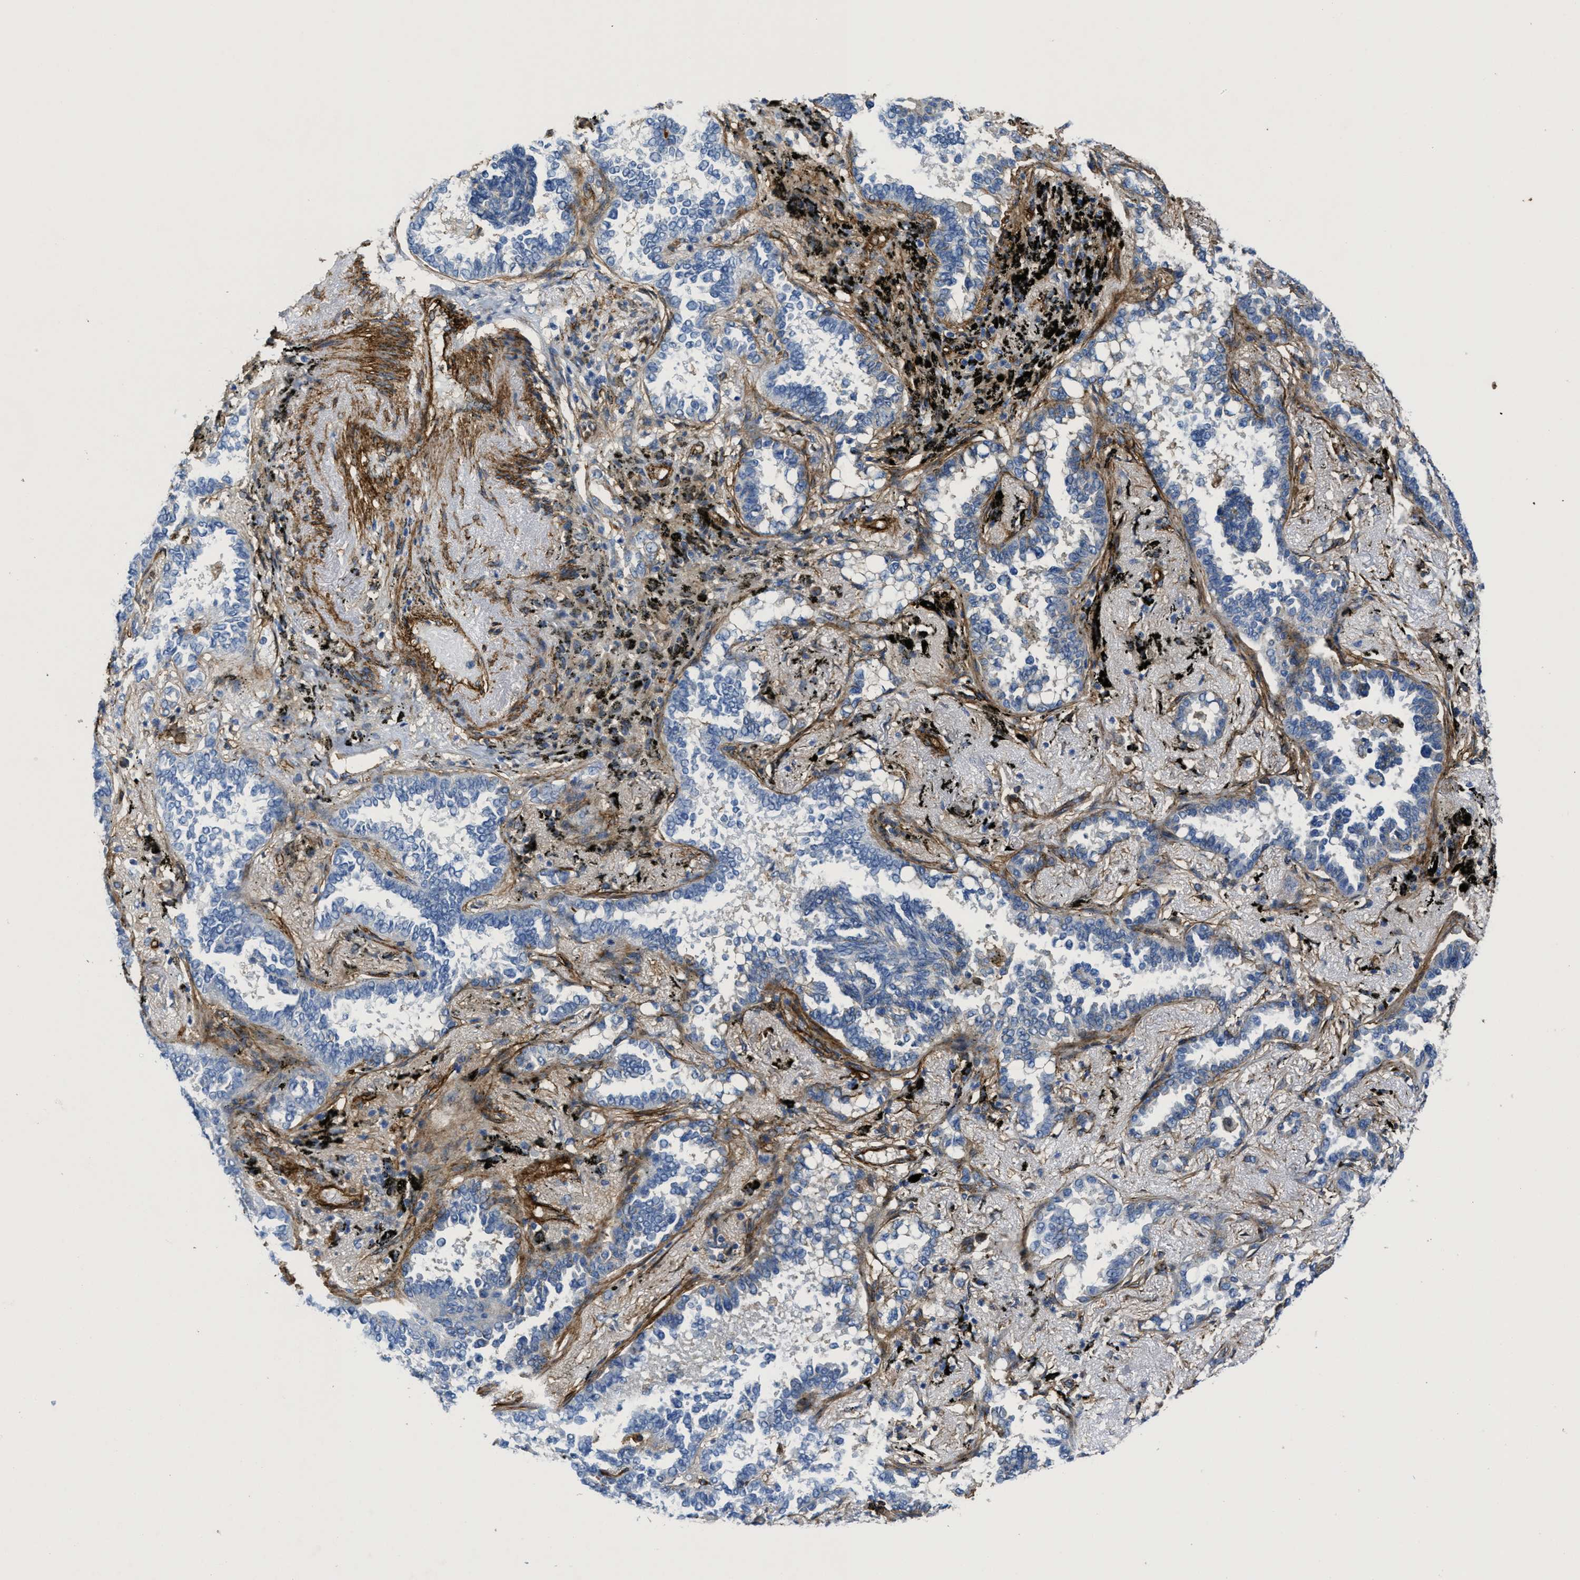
{"staining": {"intensity": "negative", "quantity": "none", "location": "none"}, "tissue": "lung cancer", "cell_type": "Tumor cells", "image_type": "cancer", "snomed": [{"axis": "morphology", "description": "Adenocarcinoma, NOS"}, {"axis": "topography", "description": "Lung"}], "caption": "An image of human lung cancer is negative for staining in tumor cells.", "gene": "NAB1", "patient": {"sex": "male", "age": 59}}